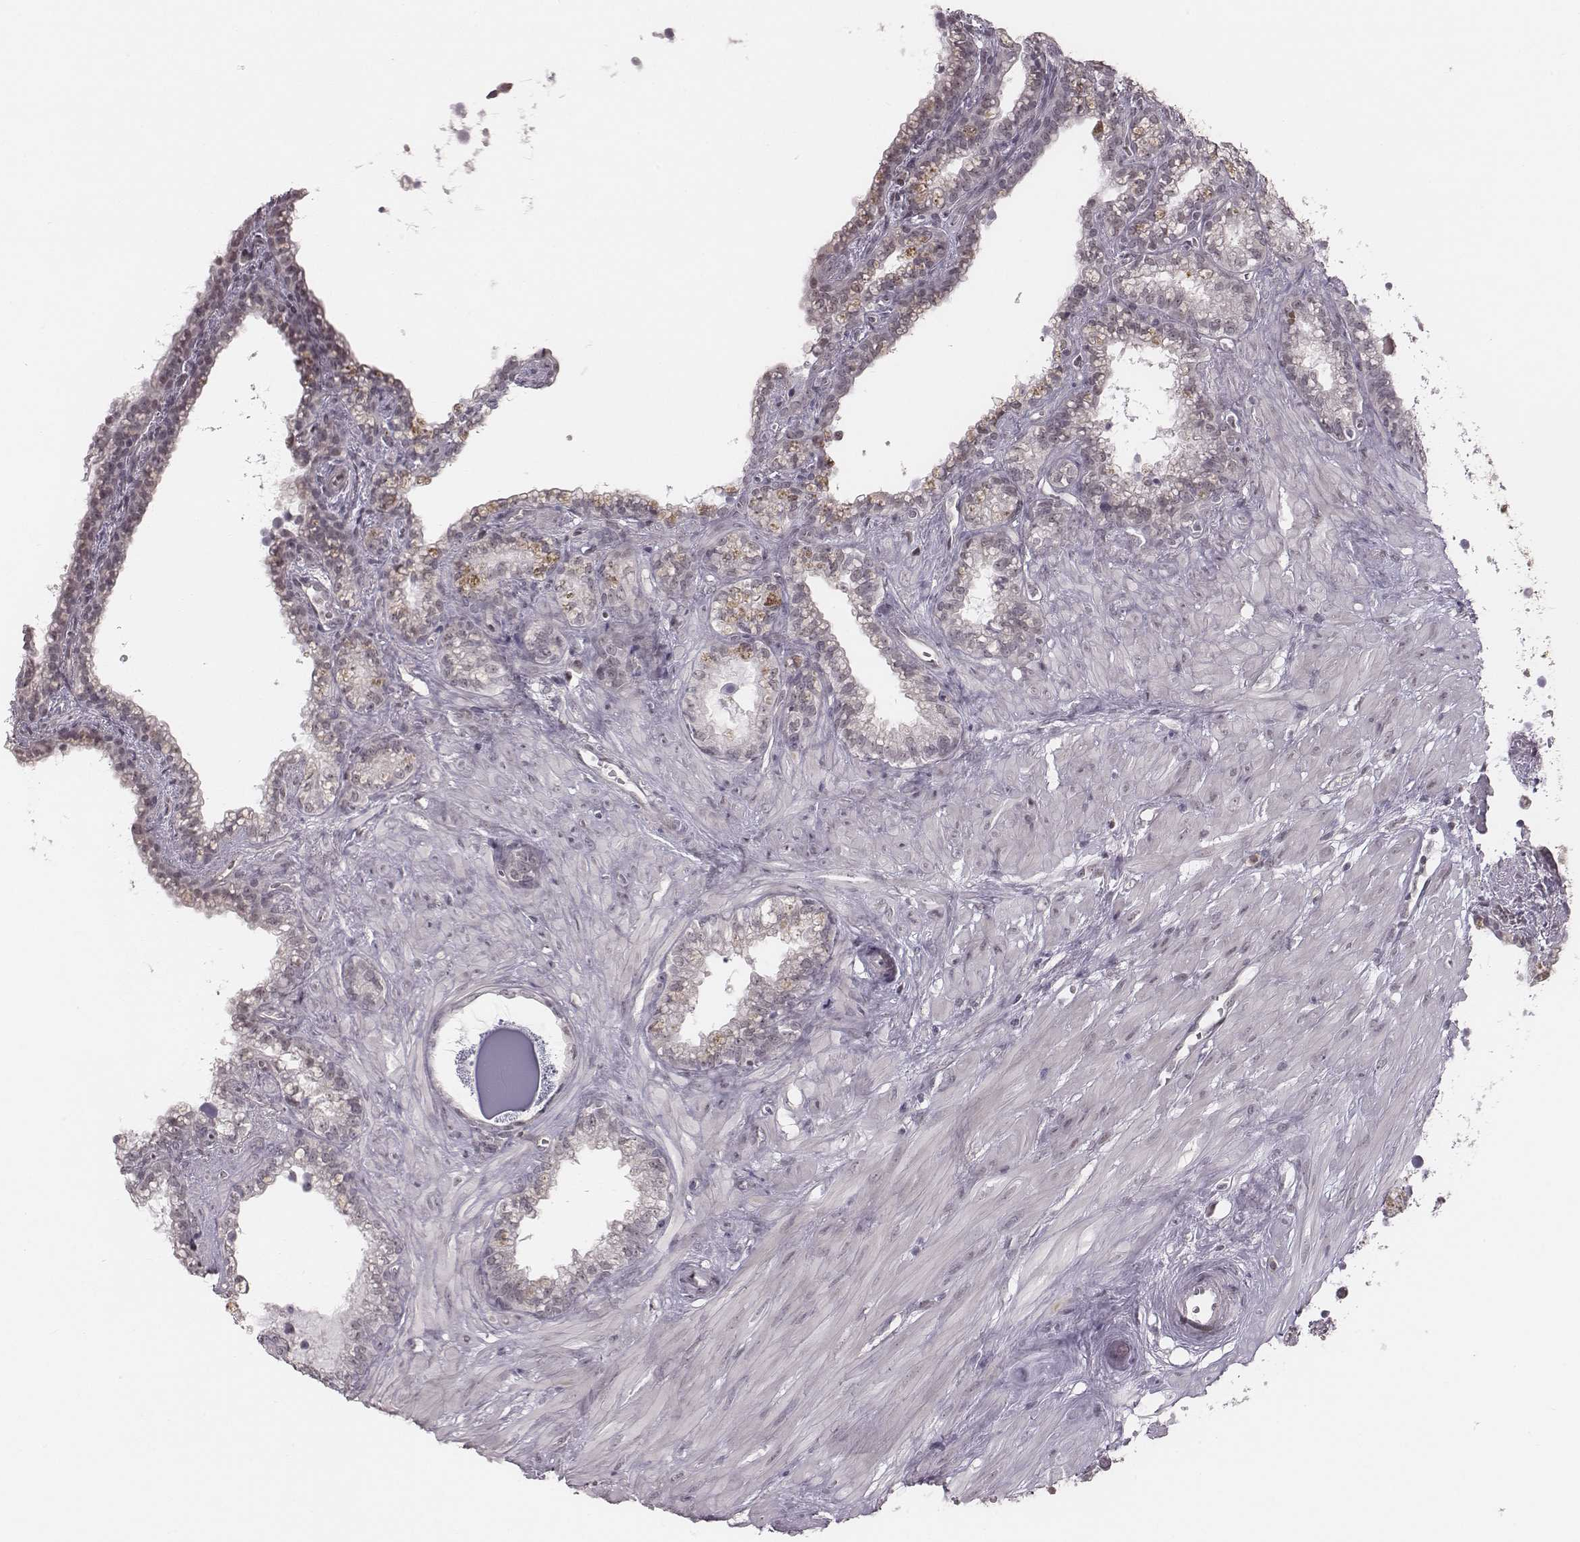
{"staining": {"intensity": "negative", "quantity": "none", "location": "none"}, "tissue": "seminal vesicle", "cell_type": "Glandular cells", "image_type": "normal", "snomed": [{"axis": "morphology", "description": "Normal tissue, NOS"}, {"axis": "morphology", "description": "Urothelial carcinoma, NOS"}, {"axis": "topography", "description": "Urinary bladder"}, {"axis": "topography", "description": "Seminal veicle"}], "caption": "DAB immunohistochemical staining of unremarkable human seminal vesicle displays no significant staining in glandular cells.", "gene": "RPGRIP1", "patient": {"sex": "male", "age": 76}}